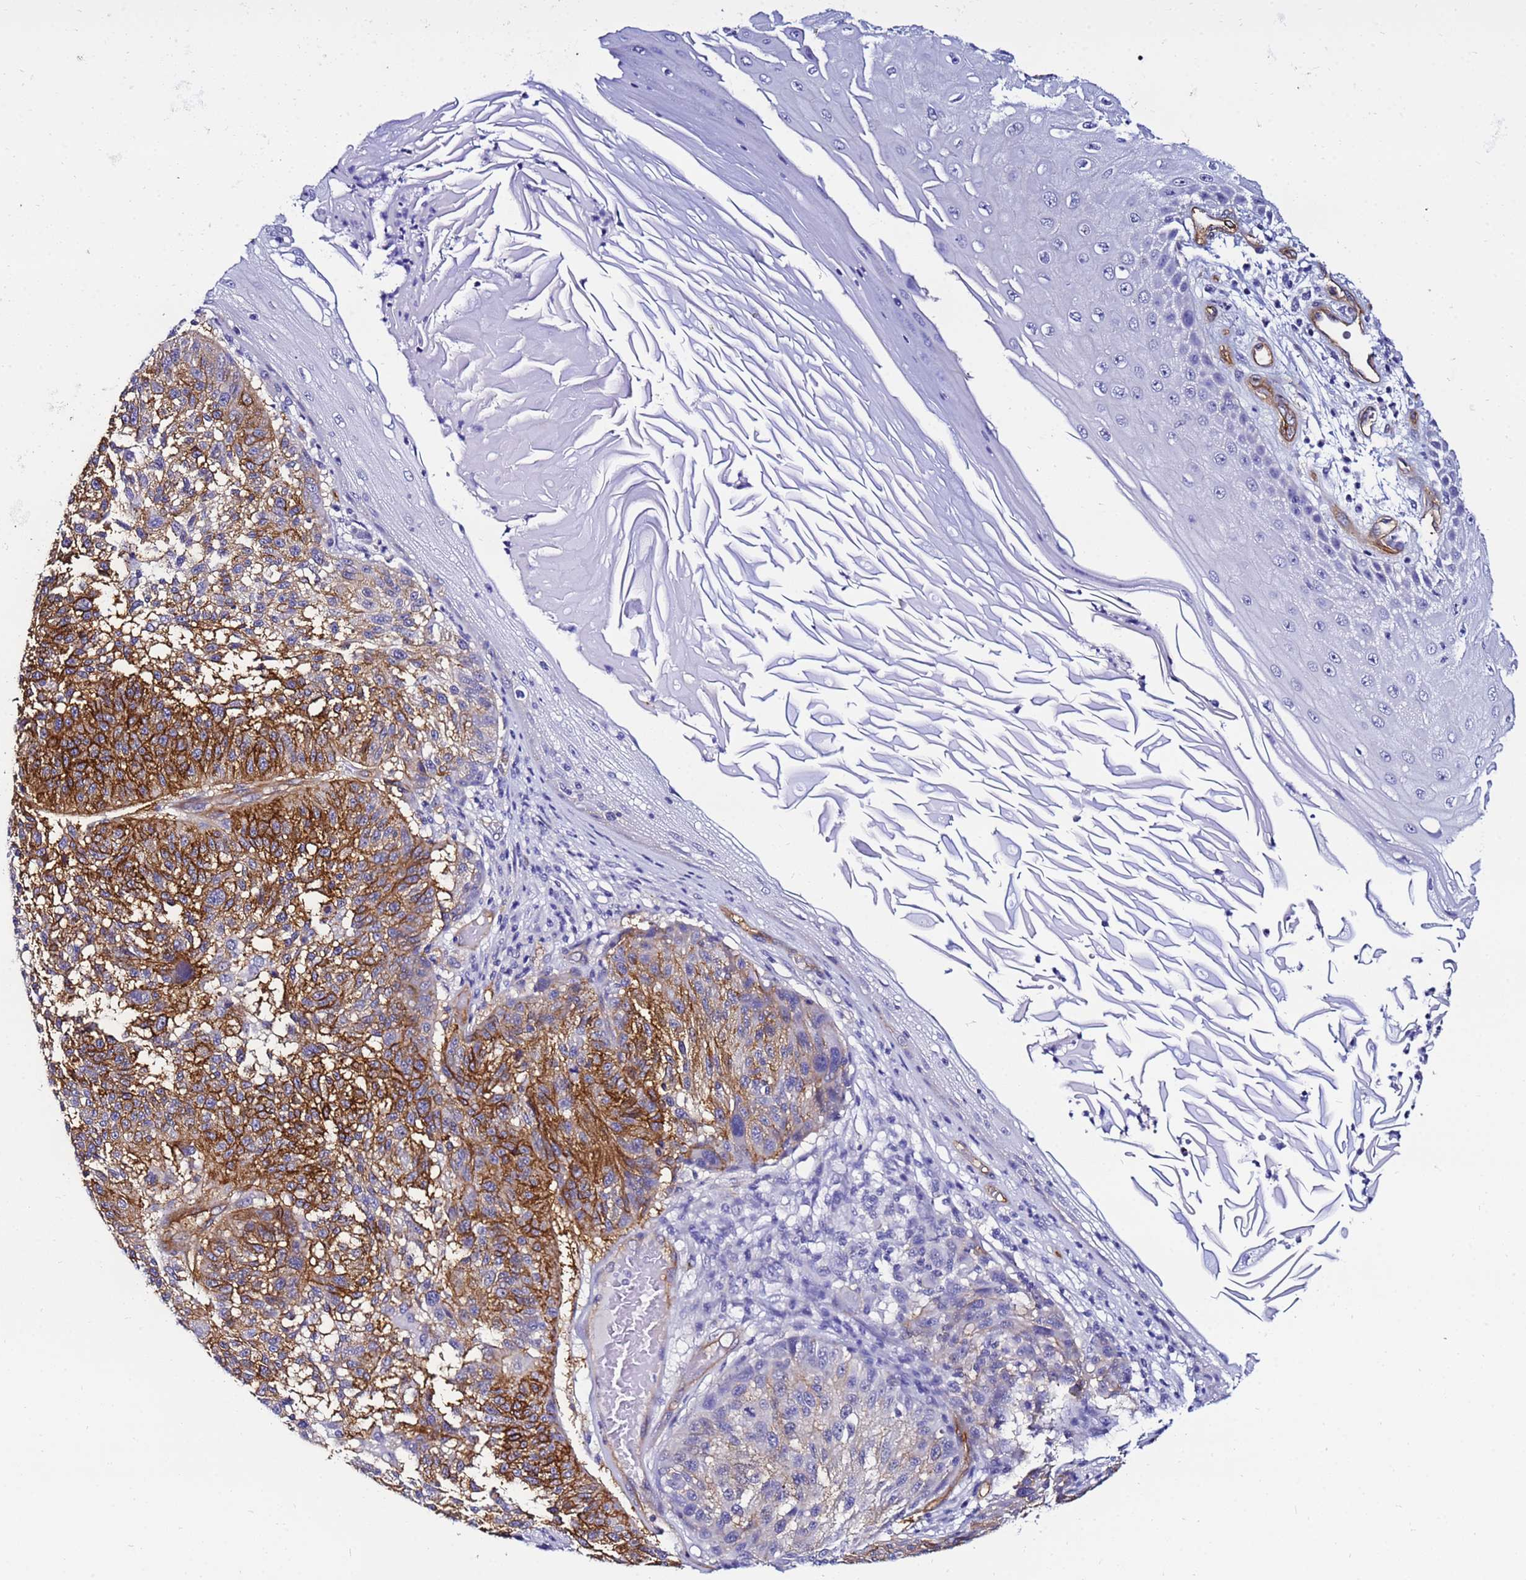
{"staining": {"intensity": "strong", "quantity": "25%-75%", "location": "cytoplasmic/membranous"}, "tissue": "melanoma", "cell_type": "Tumor cells", "image_type": "cancer", "snomed": [{"axis": "morphology", "description": "Malignant melanoma, NOS"}, {"axis": "topography", "description": "Skin"}], "caption": "Protein staining displays strong cytoplasmic/membranous positivity in approximately 25%-75% of tumor cells in malignant melanoma.", "gene": "DEFB104A", "patient": {"sex": "male", "age": 53}}